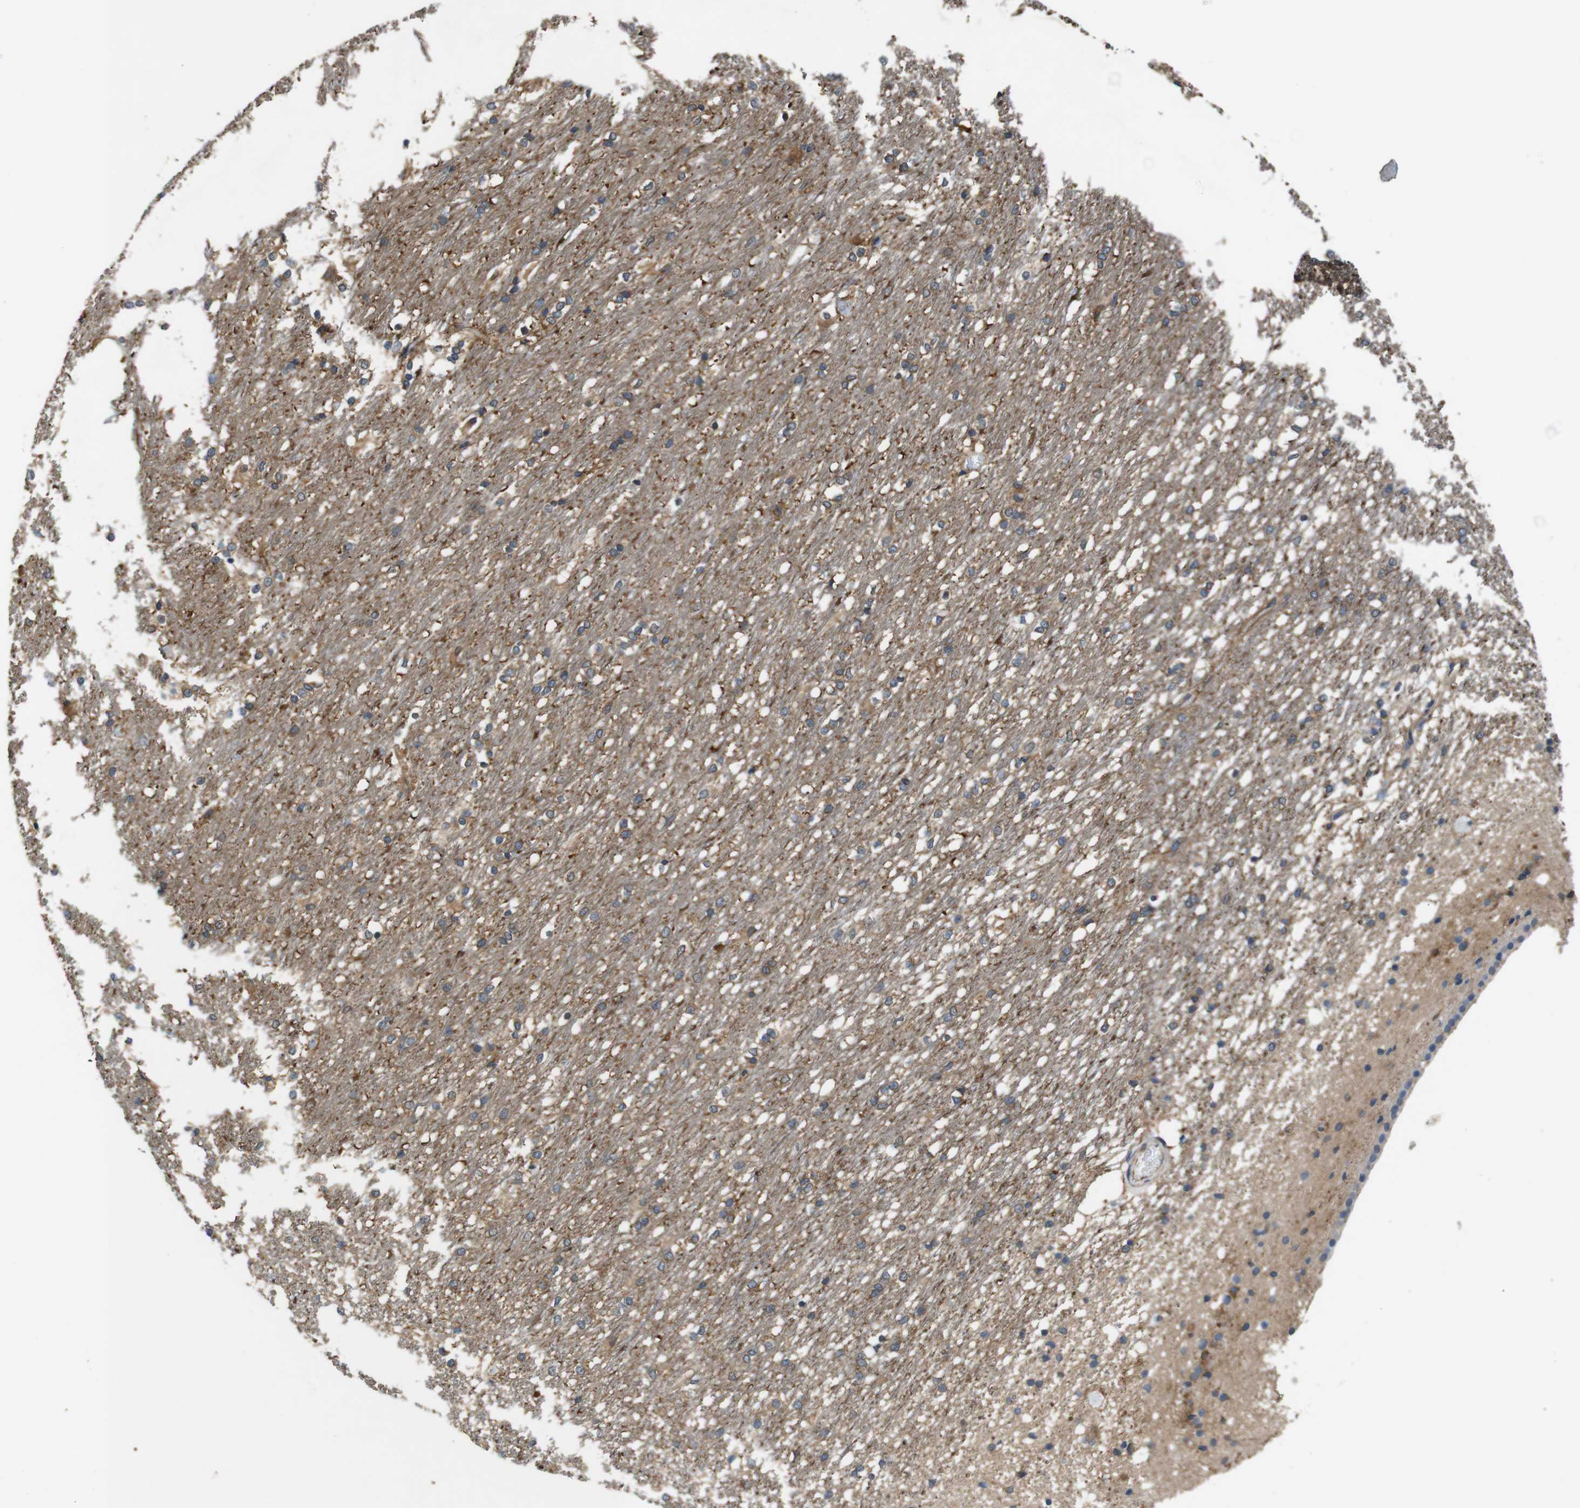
{"staining": {"intensity": "weak", "quantity": "<25%", "location": "cytoplasmic/membranous"}, "tissue": "caudate", "cell_type": "Glial cells", "image_type": "normal", "snomed": [{"axis": "morphology", "description": "Normal tissue, NOS"}, {"axis": "topography", "description": "Lateral ventricle wall"}], "caption": "Immunohistochemistry (IHC) micrograph of unremarkable caudate stained for a protein (brown), which displays no staining in glial cells.", "gene": "DCTN1", "patient": {"sex": "female", "age": 19}}